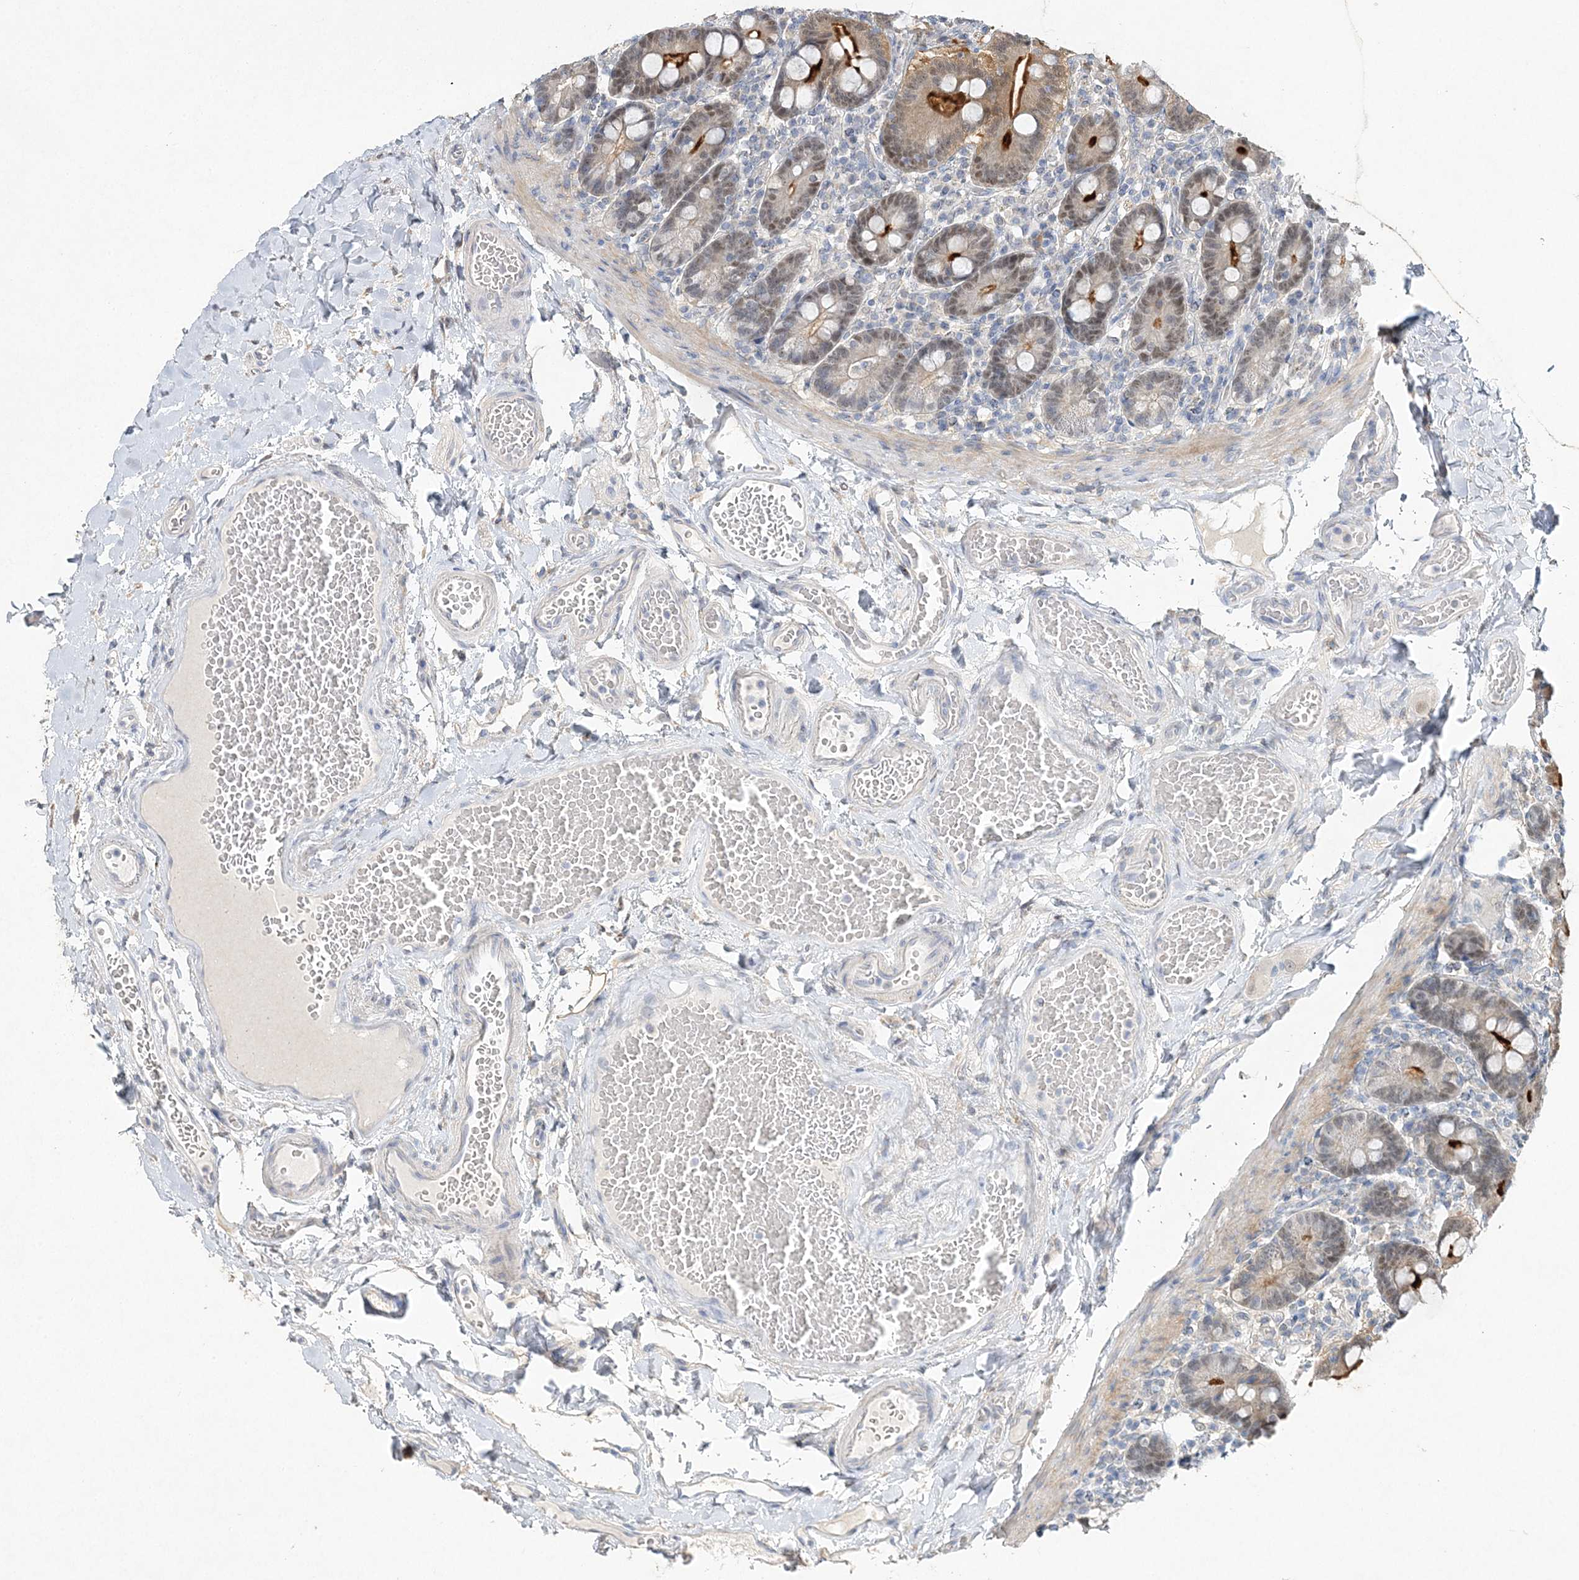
{"staining": {"intensity": "strong", "quantity": ">75%", "location": "cytoplasmic/membranous,nuclear"}, "tissue": "duodenum", "cell_type": "Glandular cells", "image_type": "normal", "snomed": [{"axis": "morphology", "description": "Normal tissue, NOS"}, {"axis": "topography", "description": "Duodenum"}], "caption": "DAB (3,3'-diaminobenzidine) immunohistochemical staining of benign human duodenum displays strong cytoplasmic/membranous,nuclear protein staining in about >75% of glandular cells. The staining was performed using DAB (3,3'-diaminobenzidine) to visualize the protein expression in brown, while the nuclei were stained in blue with hematoxylin (Magnification: 20x).", "gene": "MAT2B", "patient": {"sex": "male", "age": 54}}